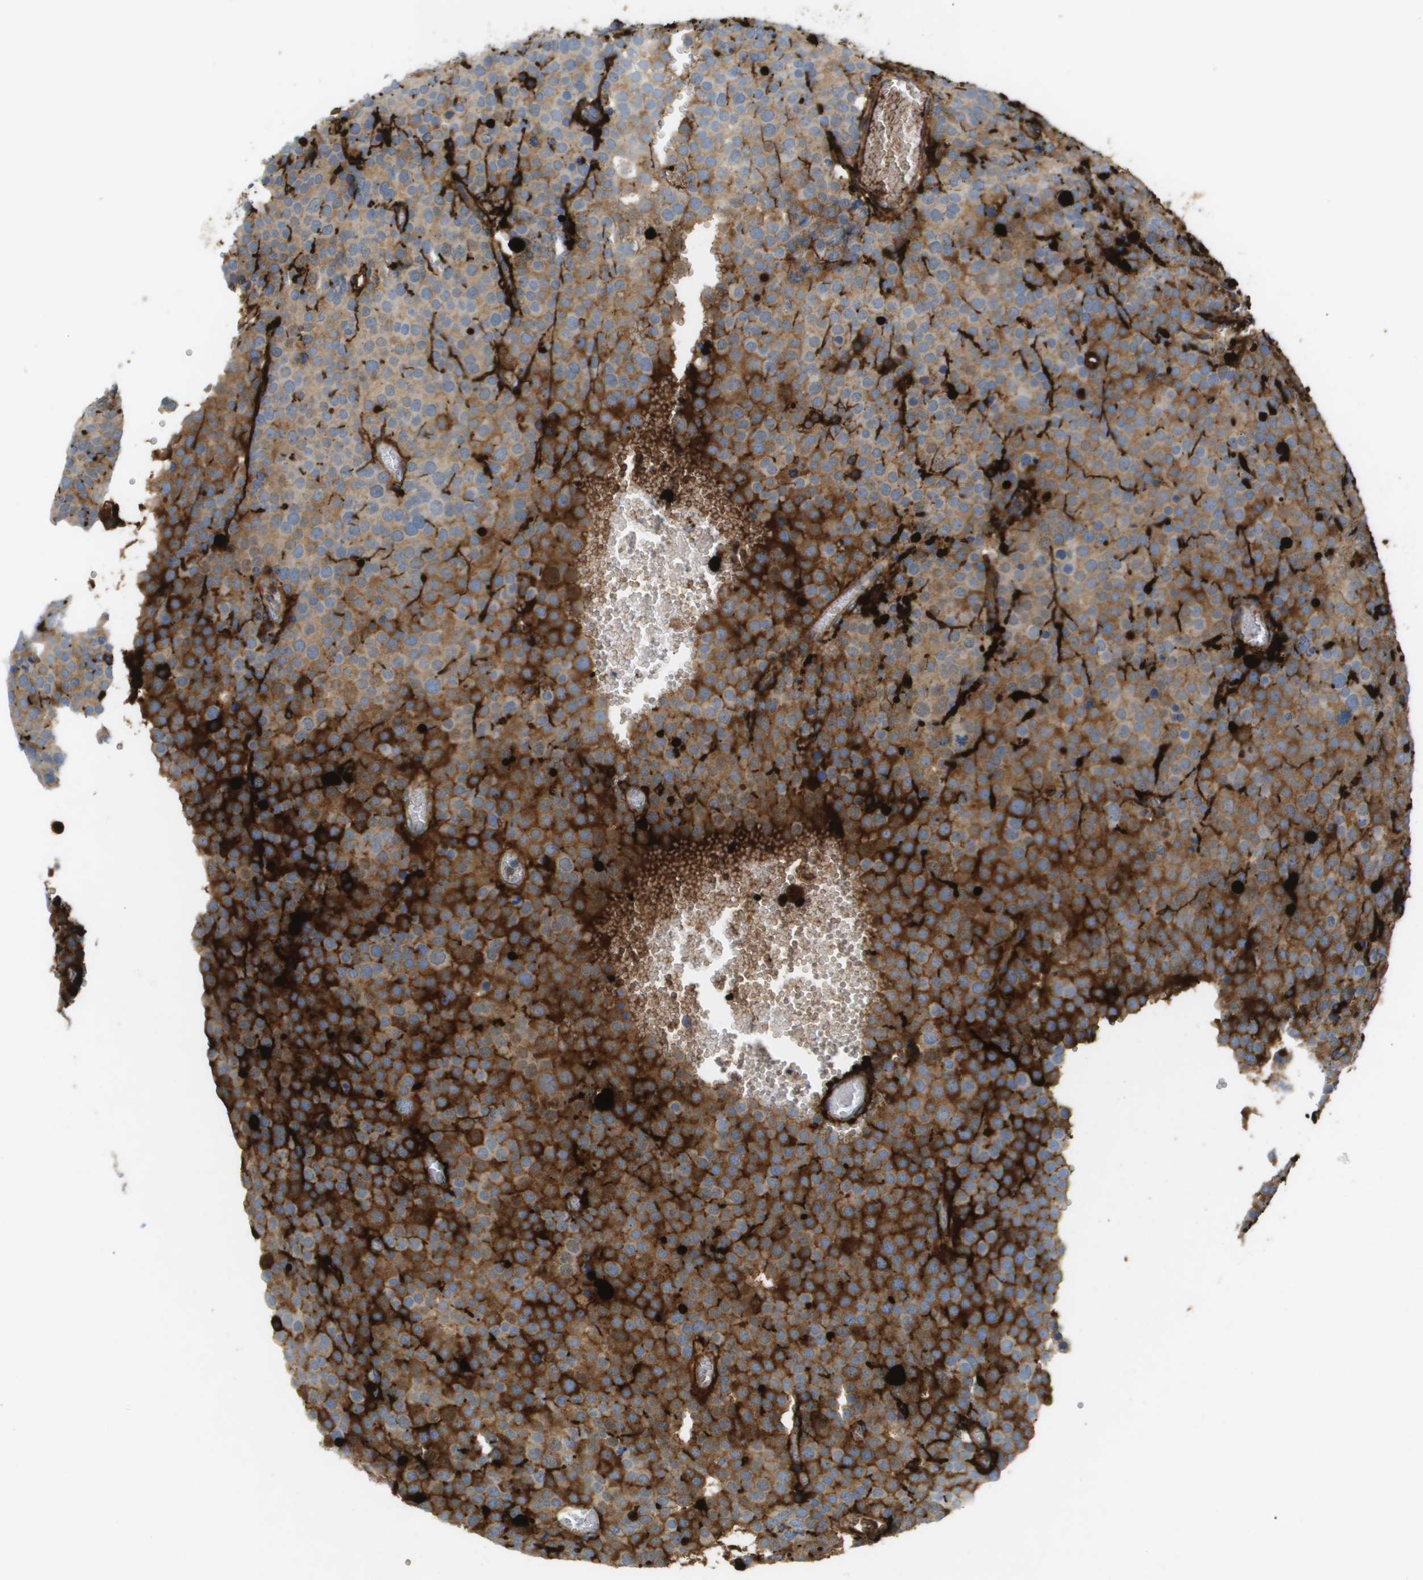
{"staining": {"intensity": "moderate", "quantity": ">75%", "location": "cytoplasmic/membranous"}, "tissue": "testis cancer", "cell_type": "Tumor cells", "image_type": "cancer", "snomed": [{"axis": "morphology", "description": "Normal tissue, NOS"}, {"axis": "morphology", "description": "Seminoma, NOS"}, {"axis": "topography", "description": "Testis"}], "caption": "An image of testis seminoma stained for a protein exhibits moderate cytoplasmic/membranous brown staining in tumor cells.", "gene": "VTN", "patient": {"sex": "male", "age": 71}}